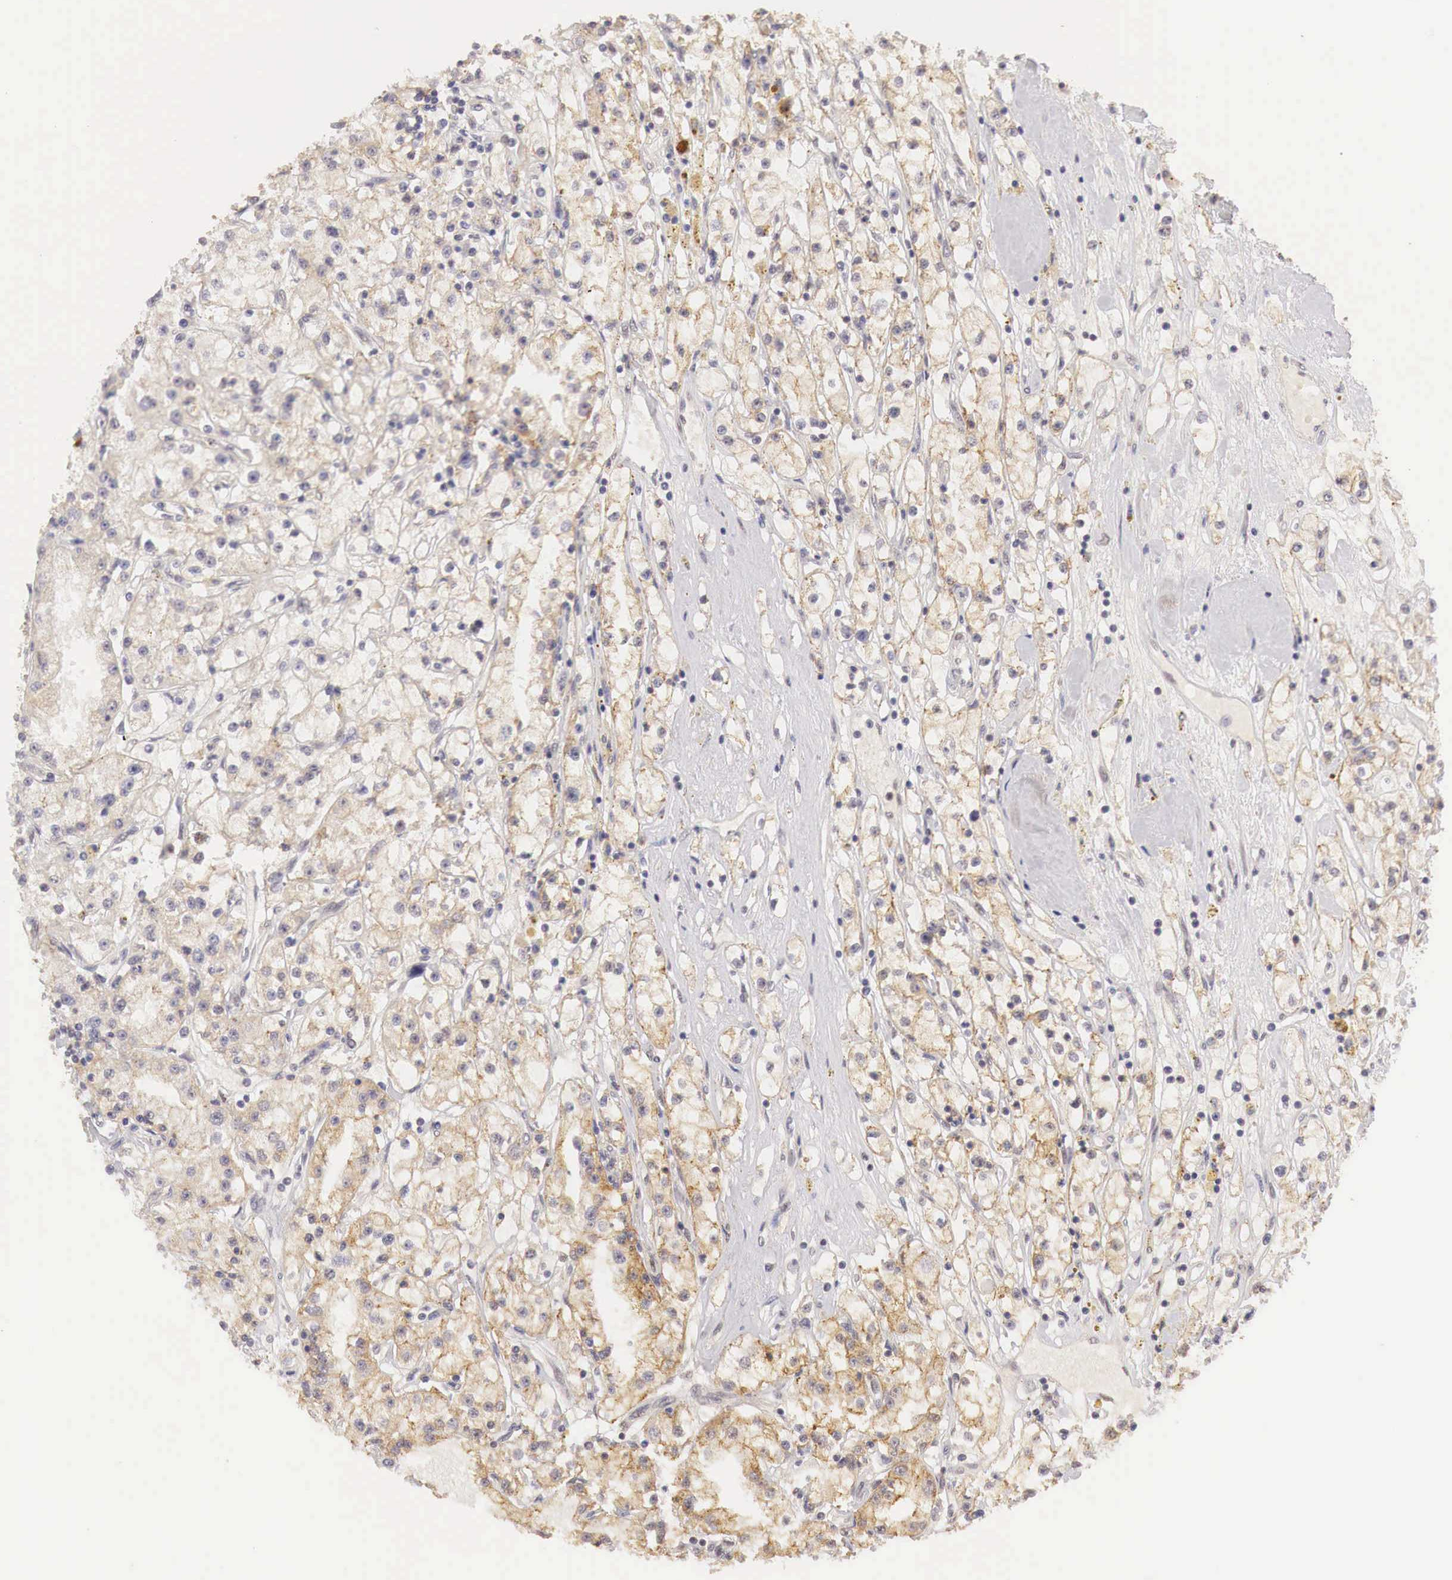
{"staining": {"intensity": "weak", "quantity": ">75%", "location": "cytoplasmic/membranous,nuclear"}, "tissue": "renal cancer", "cell_type": "Tumor cells", "image_type": "cancer", "snomed": [{"axis": "morphology", "description": "Adenocarcinoma, NOS"}, {"axis": "topography", "description": "Kidney"}], "caption": "Weak cytoplasmic/membranous and nuclear positivity is seen in about >75% of tumor cells in adenocarcinoma (renal). (DAB IHC, brown staining for protein, blue staining for nuclei).", "gene": "GPKOW", "patient": {"sex": "male", "age": 56}}